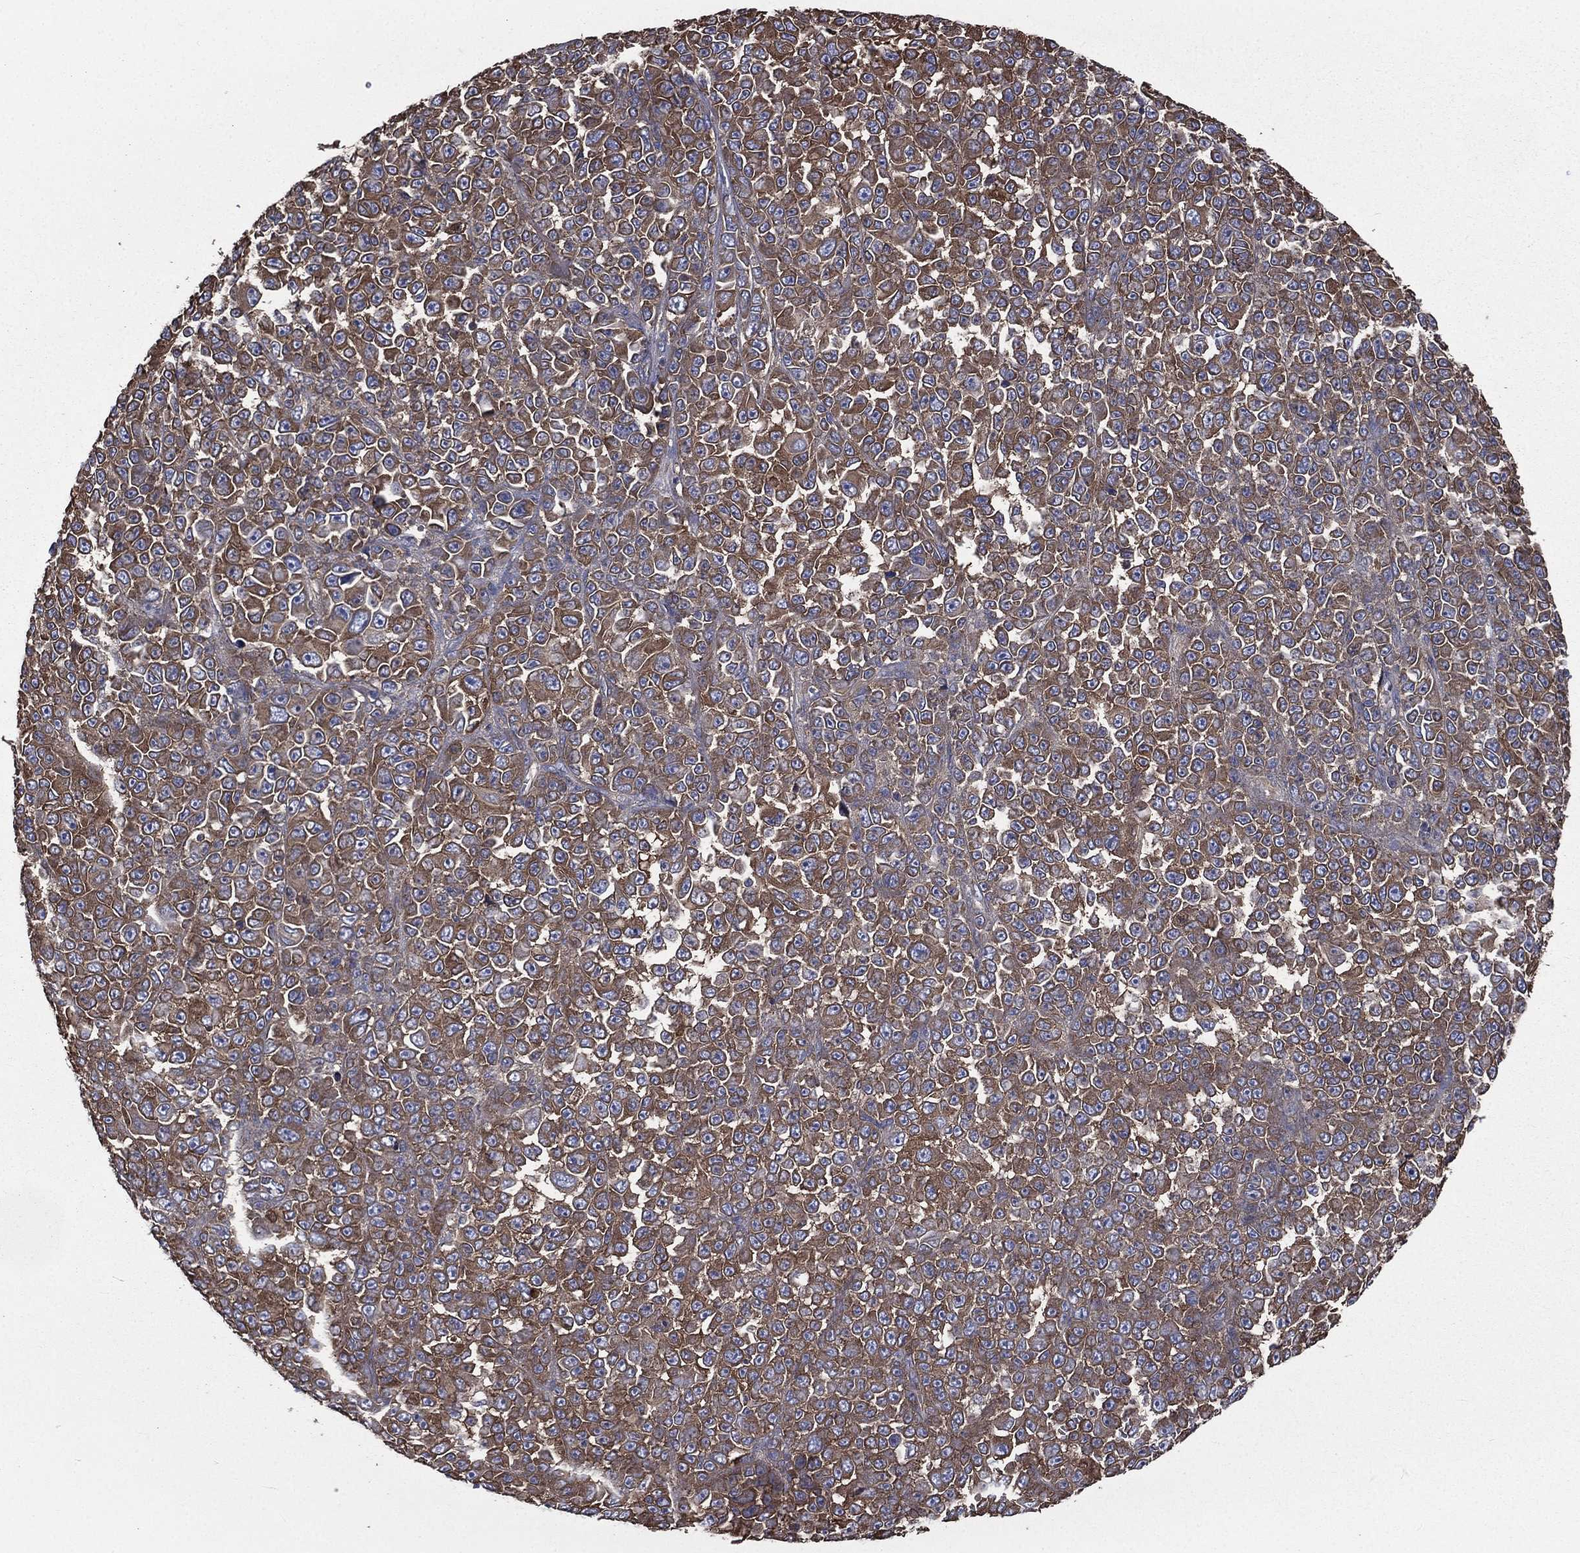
{"staining": {"intensity": "moderate", "quantity": ">75%", "location": "cytoplasmic/membranous"}, "tissue": "melanoma", "cell_type": "Tumor cells", "image_type": "cancer", "snomed": [{"axis": "morphology", "description": "Malignant melanoma, NOS"}, {"axis": "topography", "description": "Skin"}], "caption": "Protein staining reveals moderate cytoplasmic/membranous expression in about >75% of tumor cells in melanoma.", "gene": "SARS1", "patient": {"sex": "female", "age": 95}}